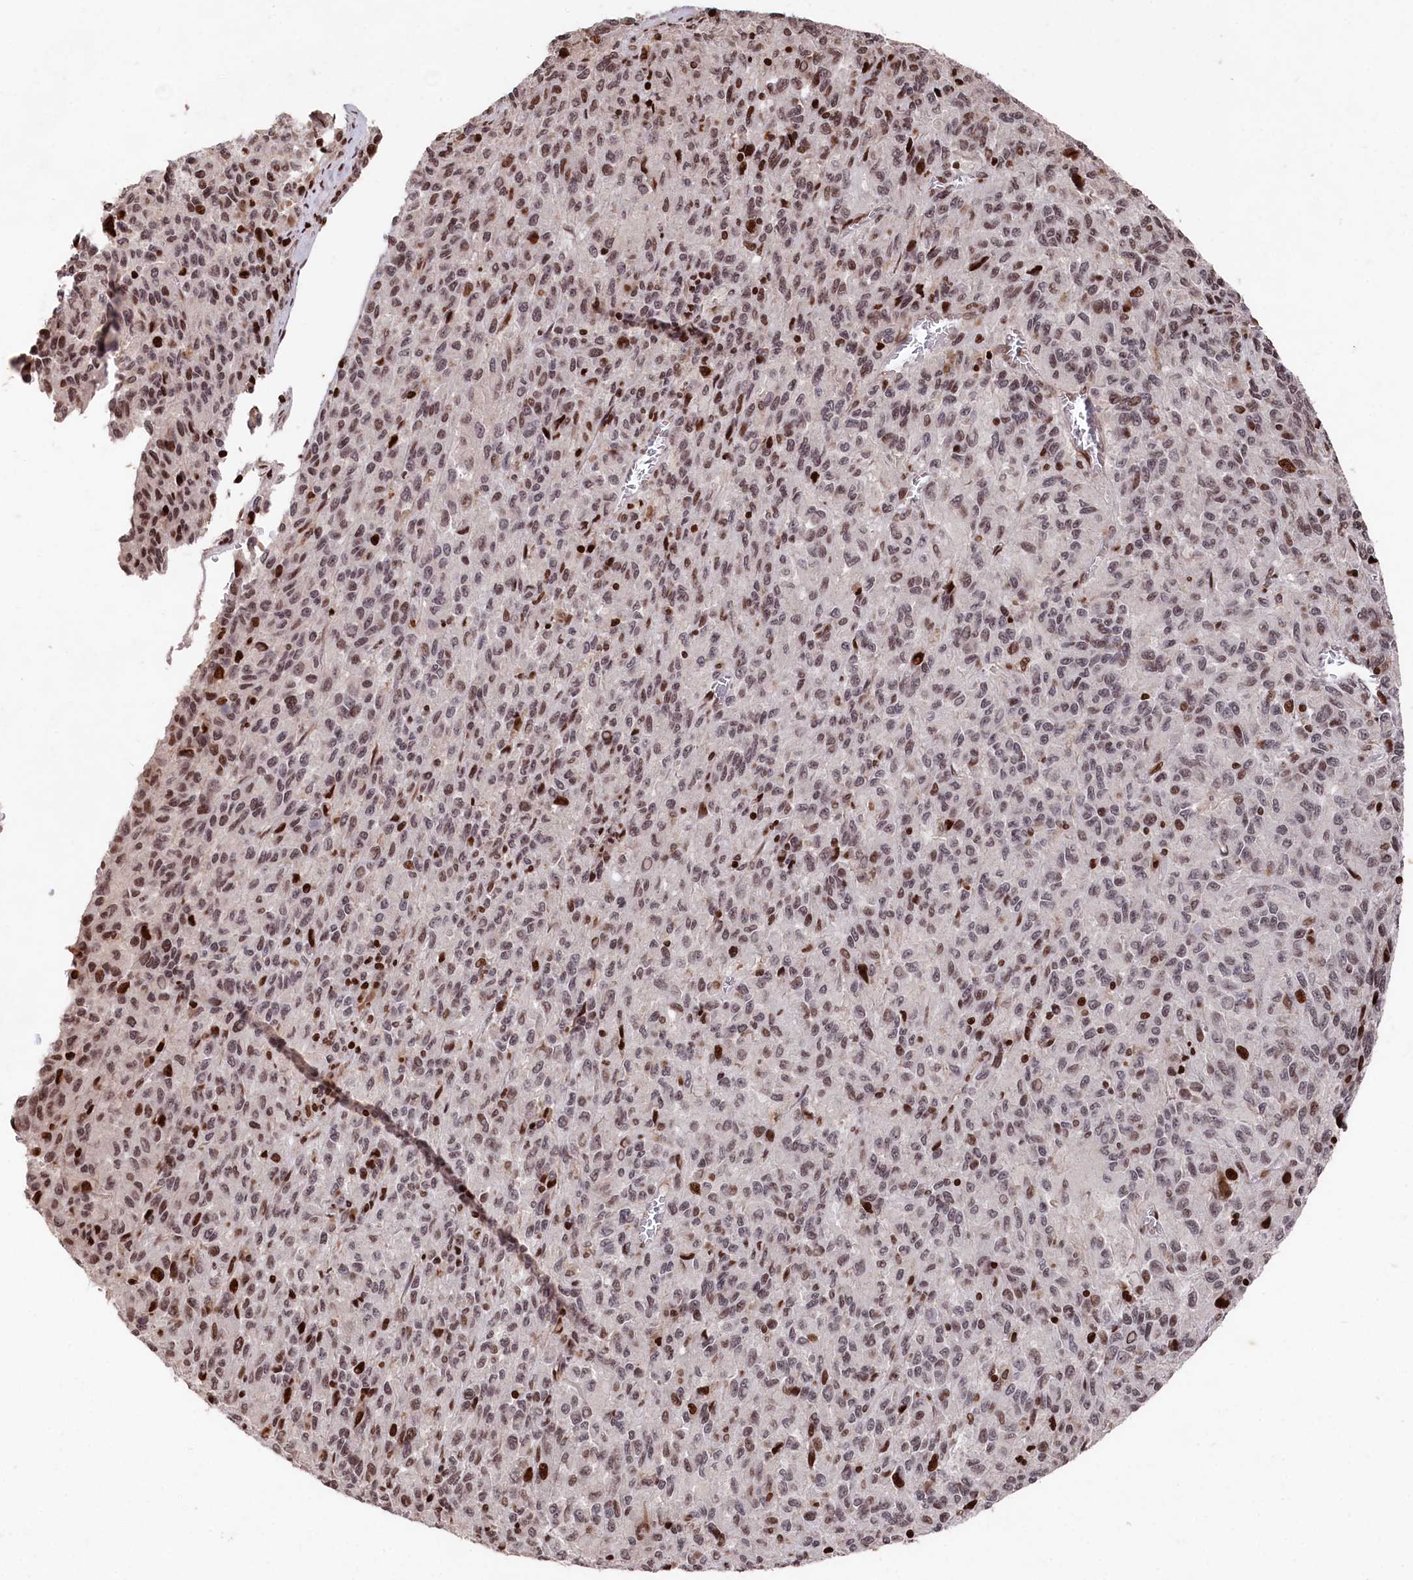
{"staining": {"intensity": "strong", "quantity": "<25%", "location": "nuclear"}, "tissue": "melanoma", "cell_type": "Tumor cells", "image_type": "cancer", "snomed": [{"axis": "morphology", "description": "Malignant melanoma, Metastatic site"}, {"axis": "topography", "description": "Lung"}], "caption": "Human melanoma stained with a brown dye displays strong nuclear positive staining in about <25% of tumor cells.", "gene": "MCF2L2", "patient": {"sex": "male", "age": 64}}